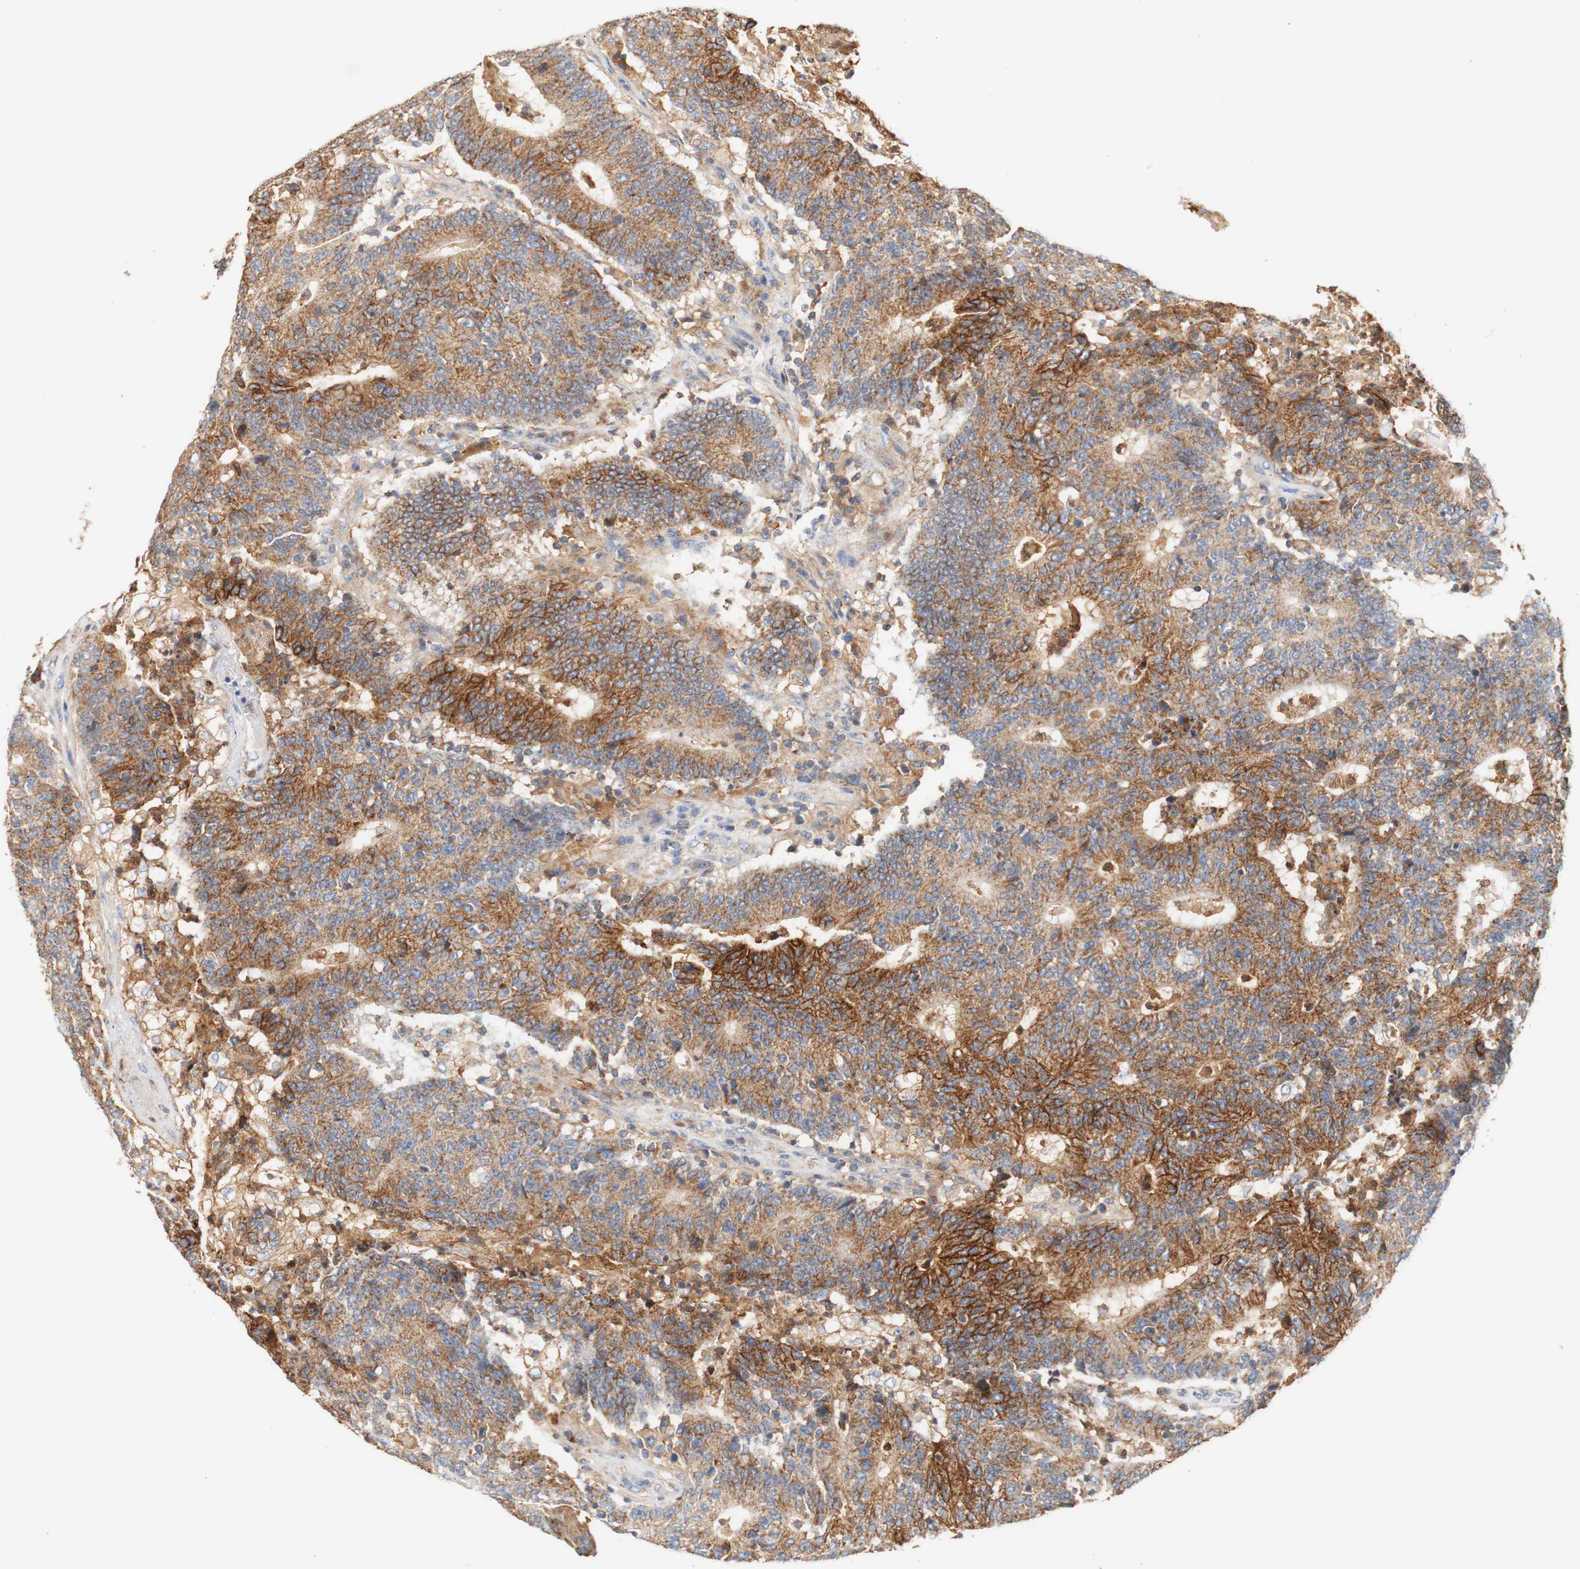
{"staining": {"intensity": "strong", "quantity": ">75%", "location": "cytoplasmic/membranous"}, "tissue": "colorectal cancer", "cell_type": "Tumor cells", "image_type": "cancer", "snomed": [{"axis": "morphology", "description": "Normal tissue, NOS"}, {"axis": "morphology", "description": "Adenocarcinoma, NOS"}, {"axis": "topography", "description": "Colon"}], "caption": "Approximately >75% of tumor cells in colorectal cancer display strong cytoplasmic/membranous protein expression as visualized by brown immunohistochemical staining.", "gene": "PCDH7", "patient": {"sex": "female", "age": 75}}